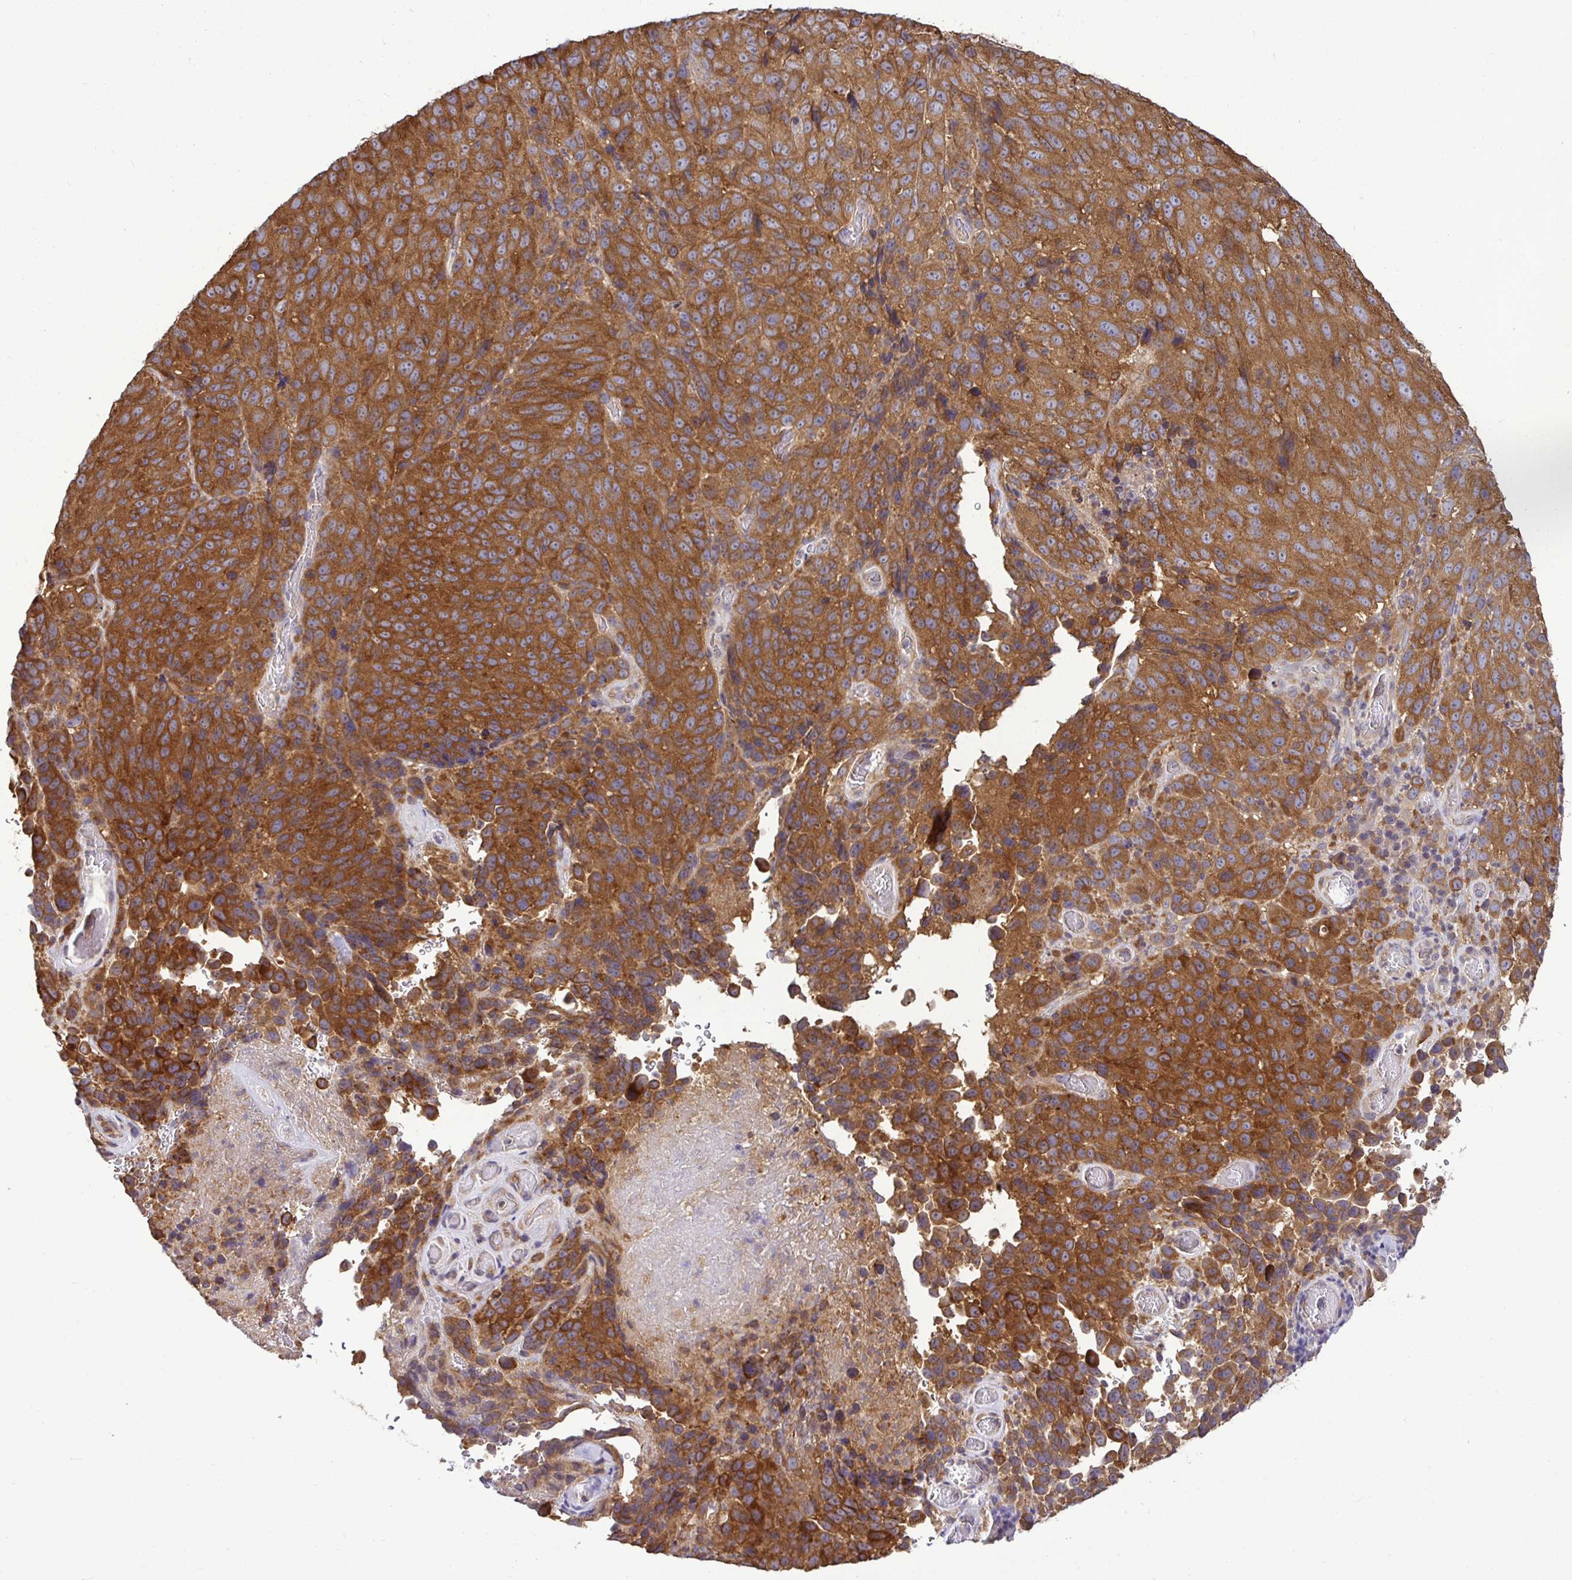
{"staining": {"intensity": "strong", "quantity": ">75%", "location": "cytoplasmic/membranous"}, "tissue": "melanoma", "cell_type": "Tumor cells", "image_type": "cancer", "snomed": [{"axis": "morphology", "description": "Malignant melanoma, NOS"}, {"axis": "topography", "description": "Skin"}], "caption": "An image of human malignant melanoma stained for a protein exhibits strong cytoplasmic/membranous brown staining in tumor cells.", "gene": "ATP6V1F", "patient": {"sex": "male", "age": 85}}